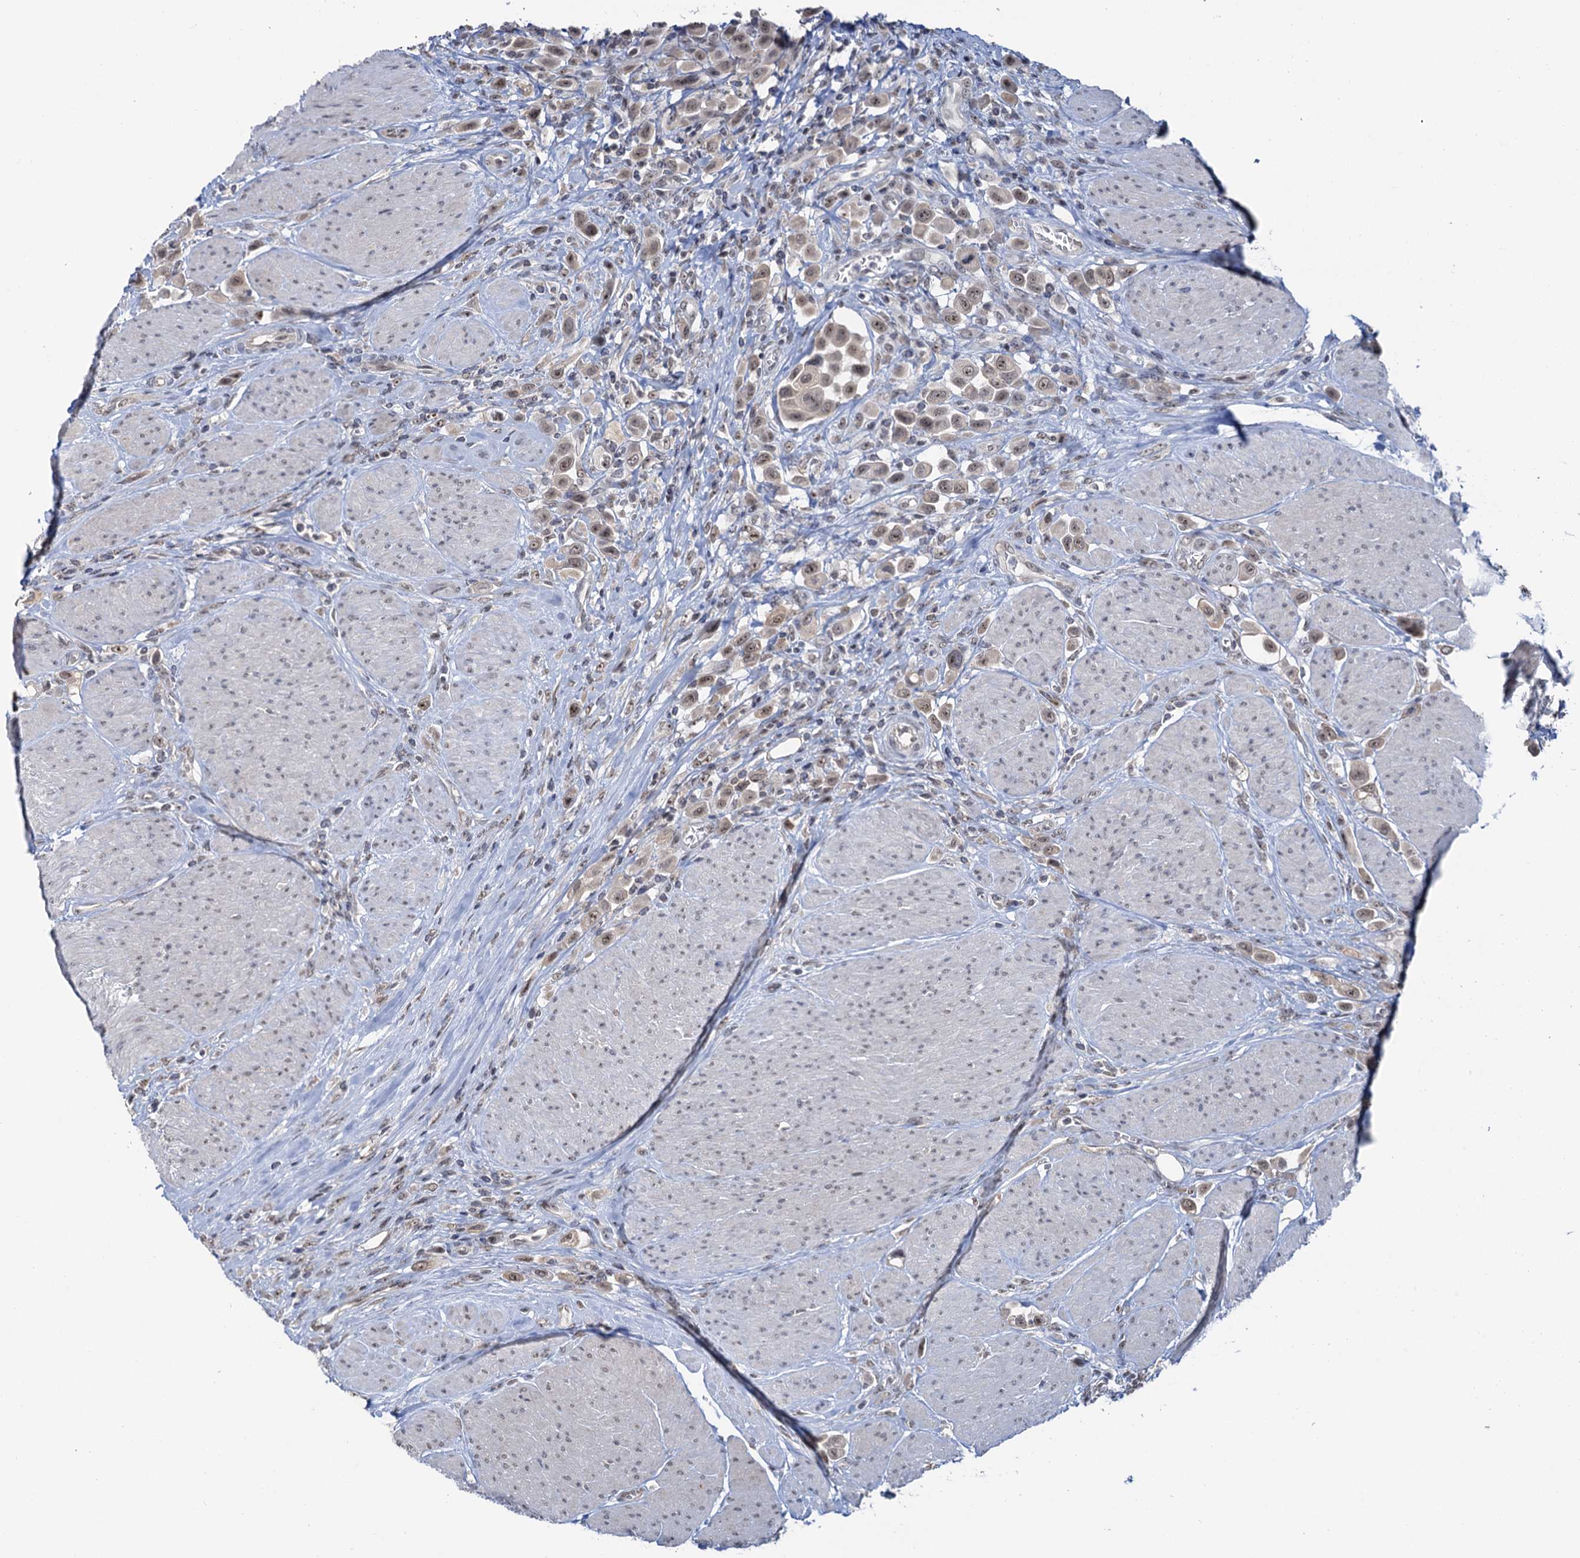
{"staining": {"intensity": "moderate", "quantity": ">75%", "location": "nuclear"}, "tissue": "urothelial cancer", "cell_type": "Tumor cells", "image_type": "cancer", "snomed": [{"axis": "morphology", "description": "Urothelial carcinoma, High grade"}, {"axis": "topography", "description": "Urinary bladder"}], "caption": "IHC of urothelial cancer reveals medium levels of moderate nuclear positivity in approximately >75% of tumor cells.", "gene": "NAT10", "patient": {"sex": "male", "age": 50}}